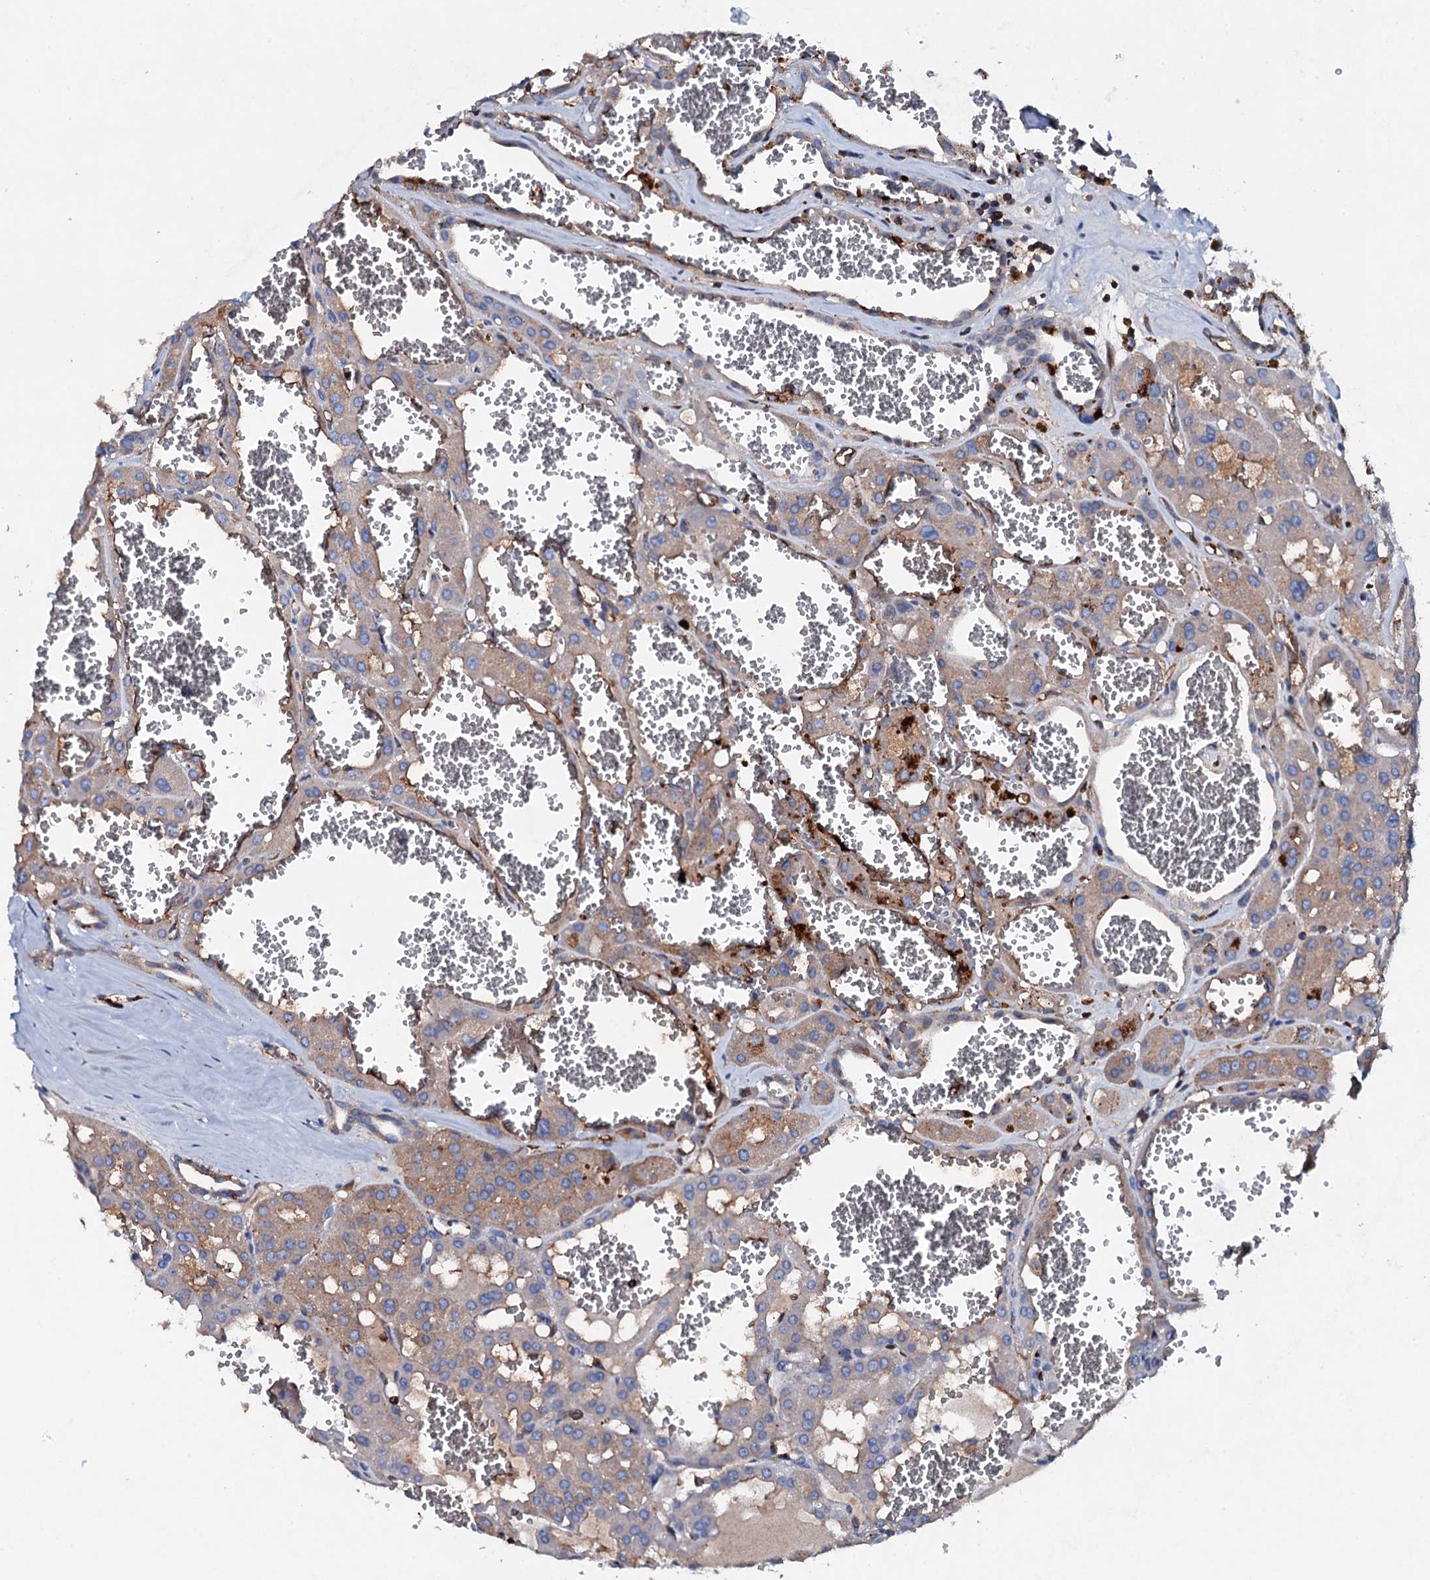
{"staining": {"intensity": "weak", "quantity": "25%-75%", "location": "cytoplasmic/membranous"}, "tissue": "renal cancer", "cell_type": "Tumor cells", "image_type": "cancer", "snomed": [{"axis": "morphology", "description": "Carcinoma, NOS"}, {"axis": "topography", "description": "Kidney"}], "caption": "Immunohistochemical staining of renal cancer demonstrates weak cytoplasmic/membranous protein positivity in about 25%-75% of tumor cells.", "gene": "MS4A4E", "patient": {"sex": "female", "age": 75}}